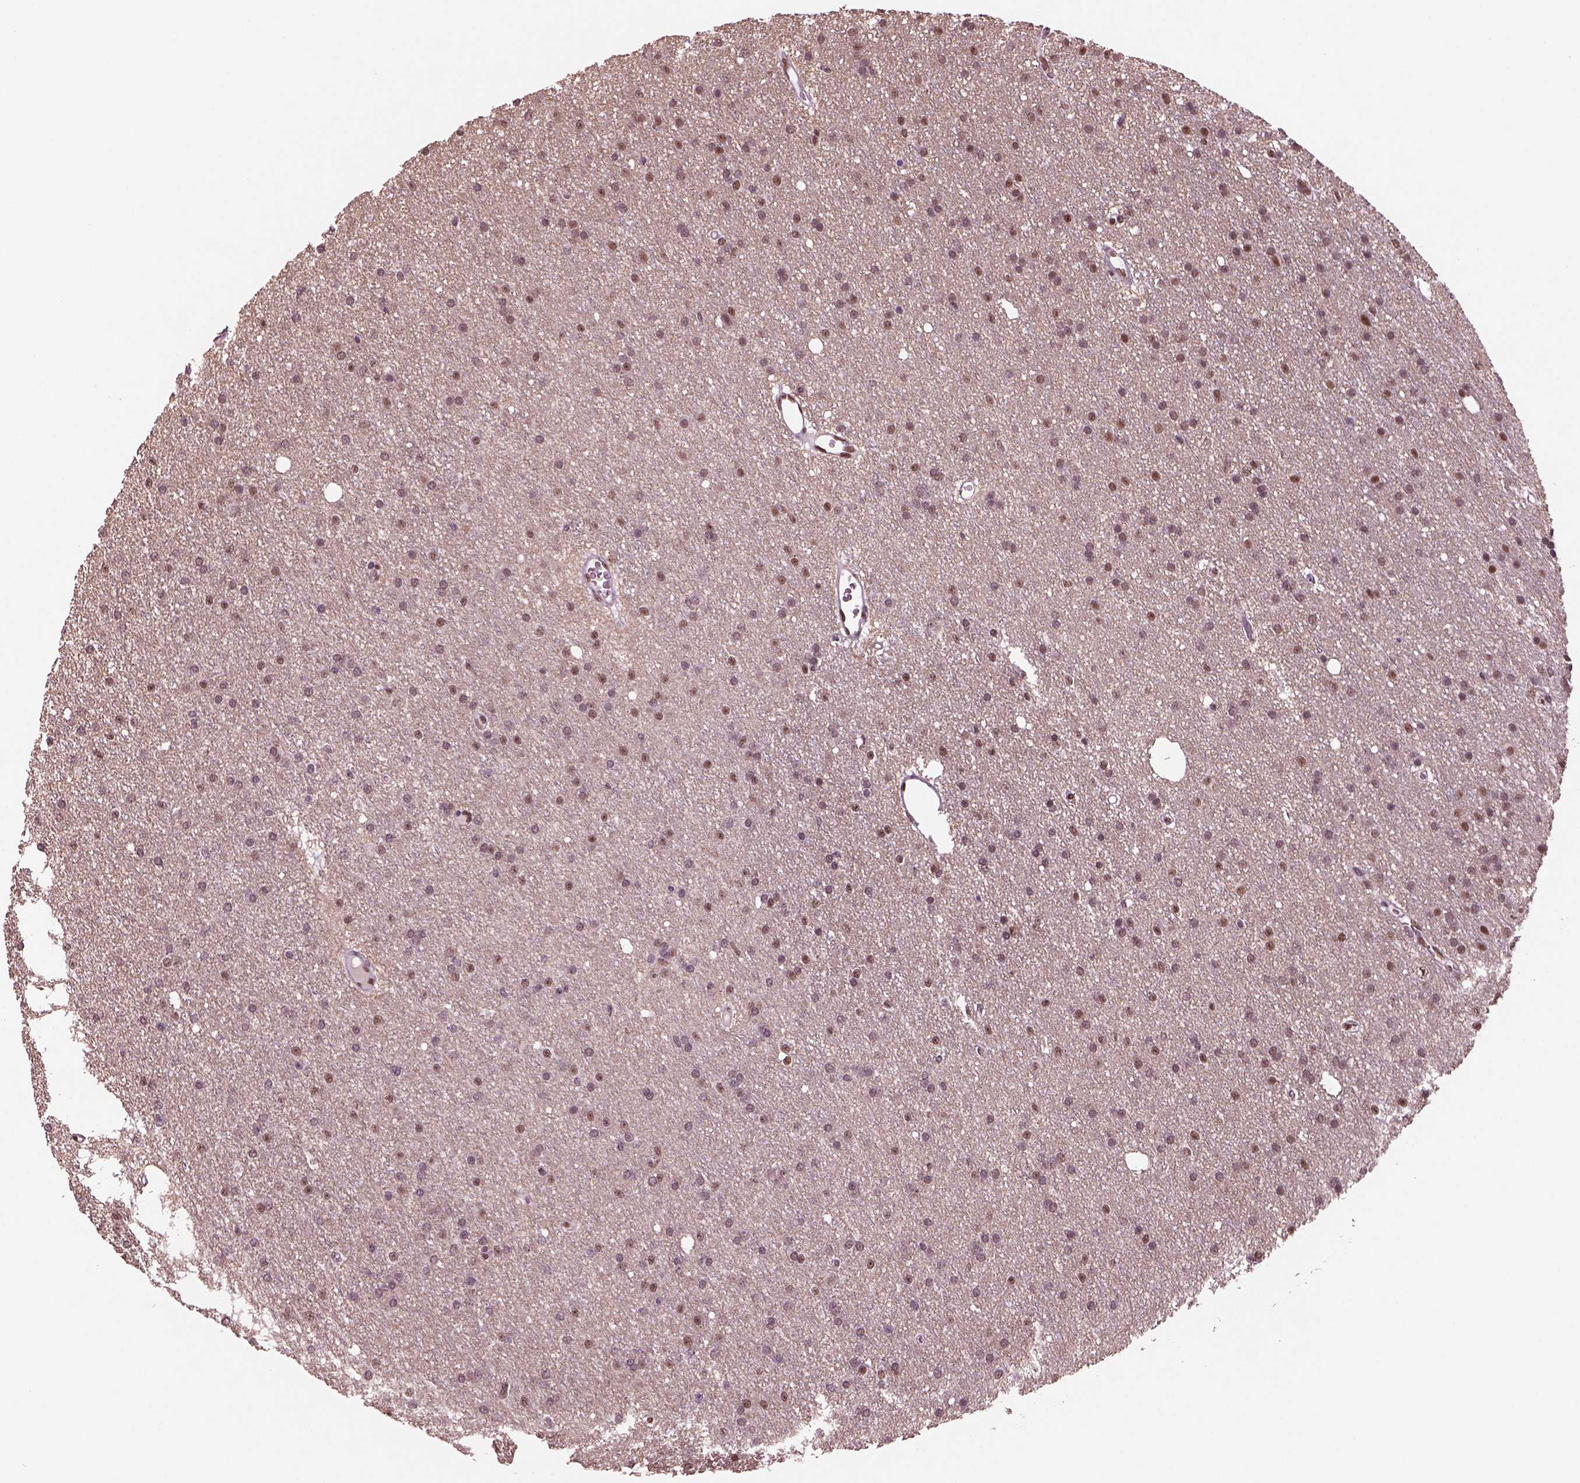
{"staining": {"intensity": "moderate", "quantity": "25%-75%", "location": "nuclear"}, "tissue": "glioma", "cell_type": "Tumor cells", "image_type": "cancer", "snomed": [{"axis": "morphology", "description": "Glioma, malignant, Low grade"}, {"axis": "topography", "description": "Brain"}], "caption": "Human low-grade glioma (malignant) stained for a protein (brown) displays moderate nuclear positive positivity in approximately 25%-75% of tumor cells.", "gene": "SEPHS1", "patient": {"sex": "male", "age": 27}}